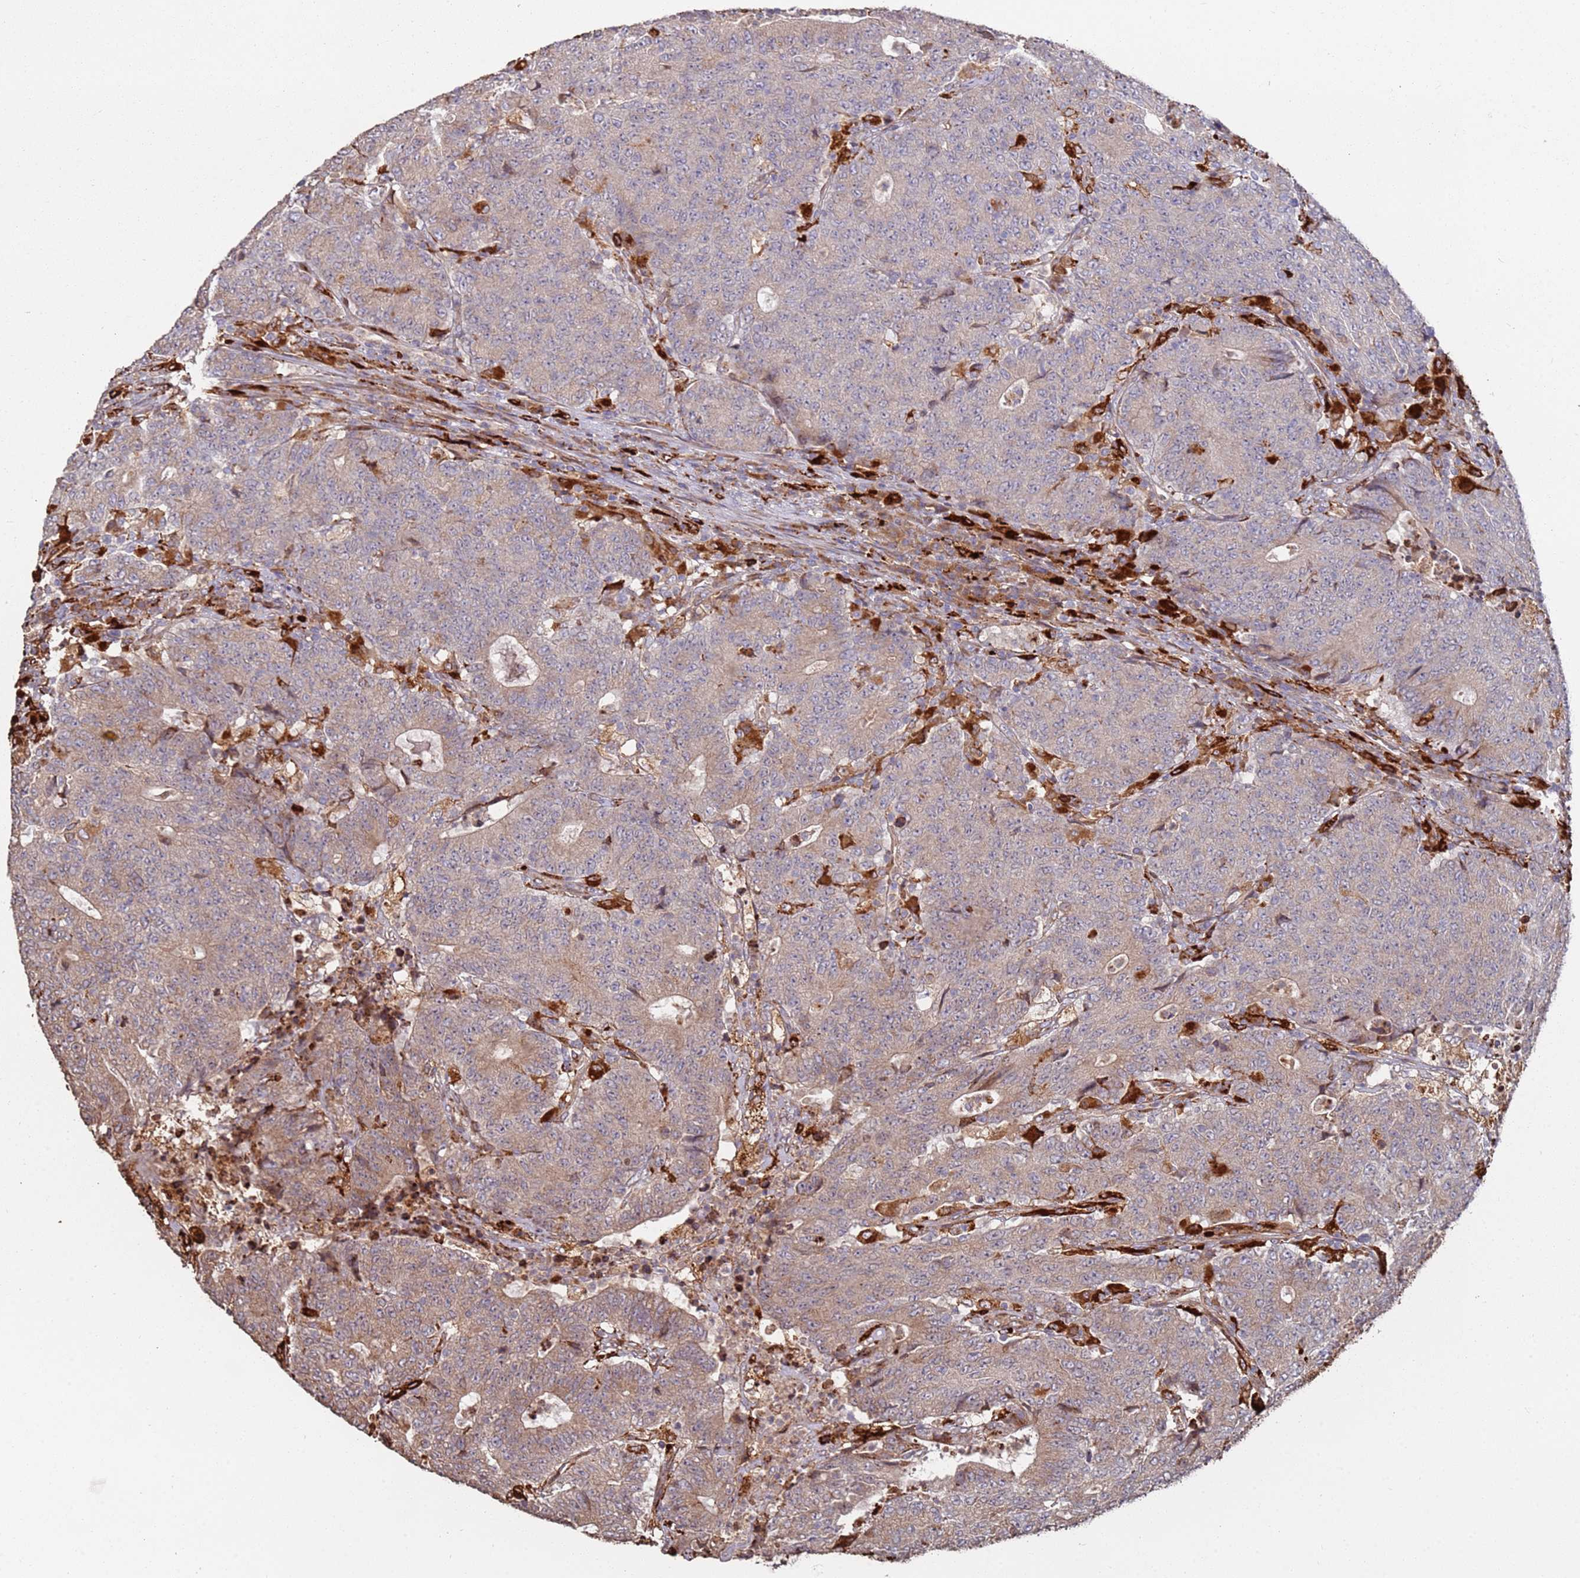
{"staining": {"intensity": "moderate", "quantity": ">75%", "location": "cytoplasmic/membranous"}, "tissue": "colorectal cancer", "cell_type": "Tumor cells", "image_type": "cancer", "snomed": [{"axis": "morphology", "description": "Adenocarcinoma, NOS"}, {"axis": "topography", "description": "Colon"}], "caption": "Adenocarcinoma (colorectal) stained with DAB immunohistochemistry shows medium levels of moderate cytoplasmic/membranous positivity in approximately >75% of tumor cells.", "gene": "LACC1", "patient": {"sex": "female", "age": 75}}